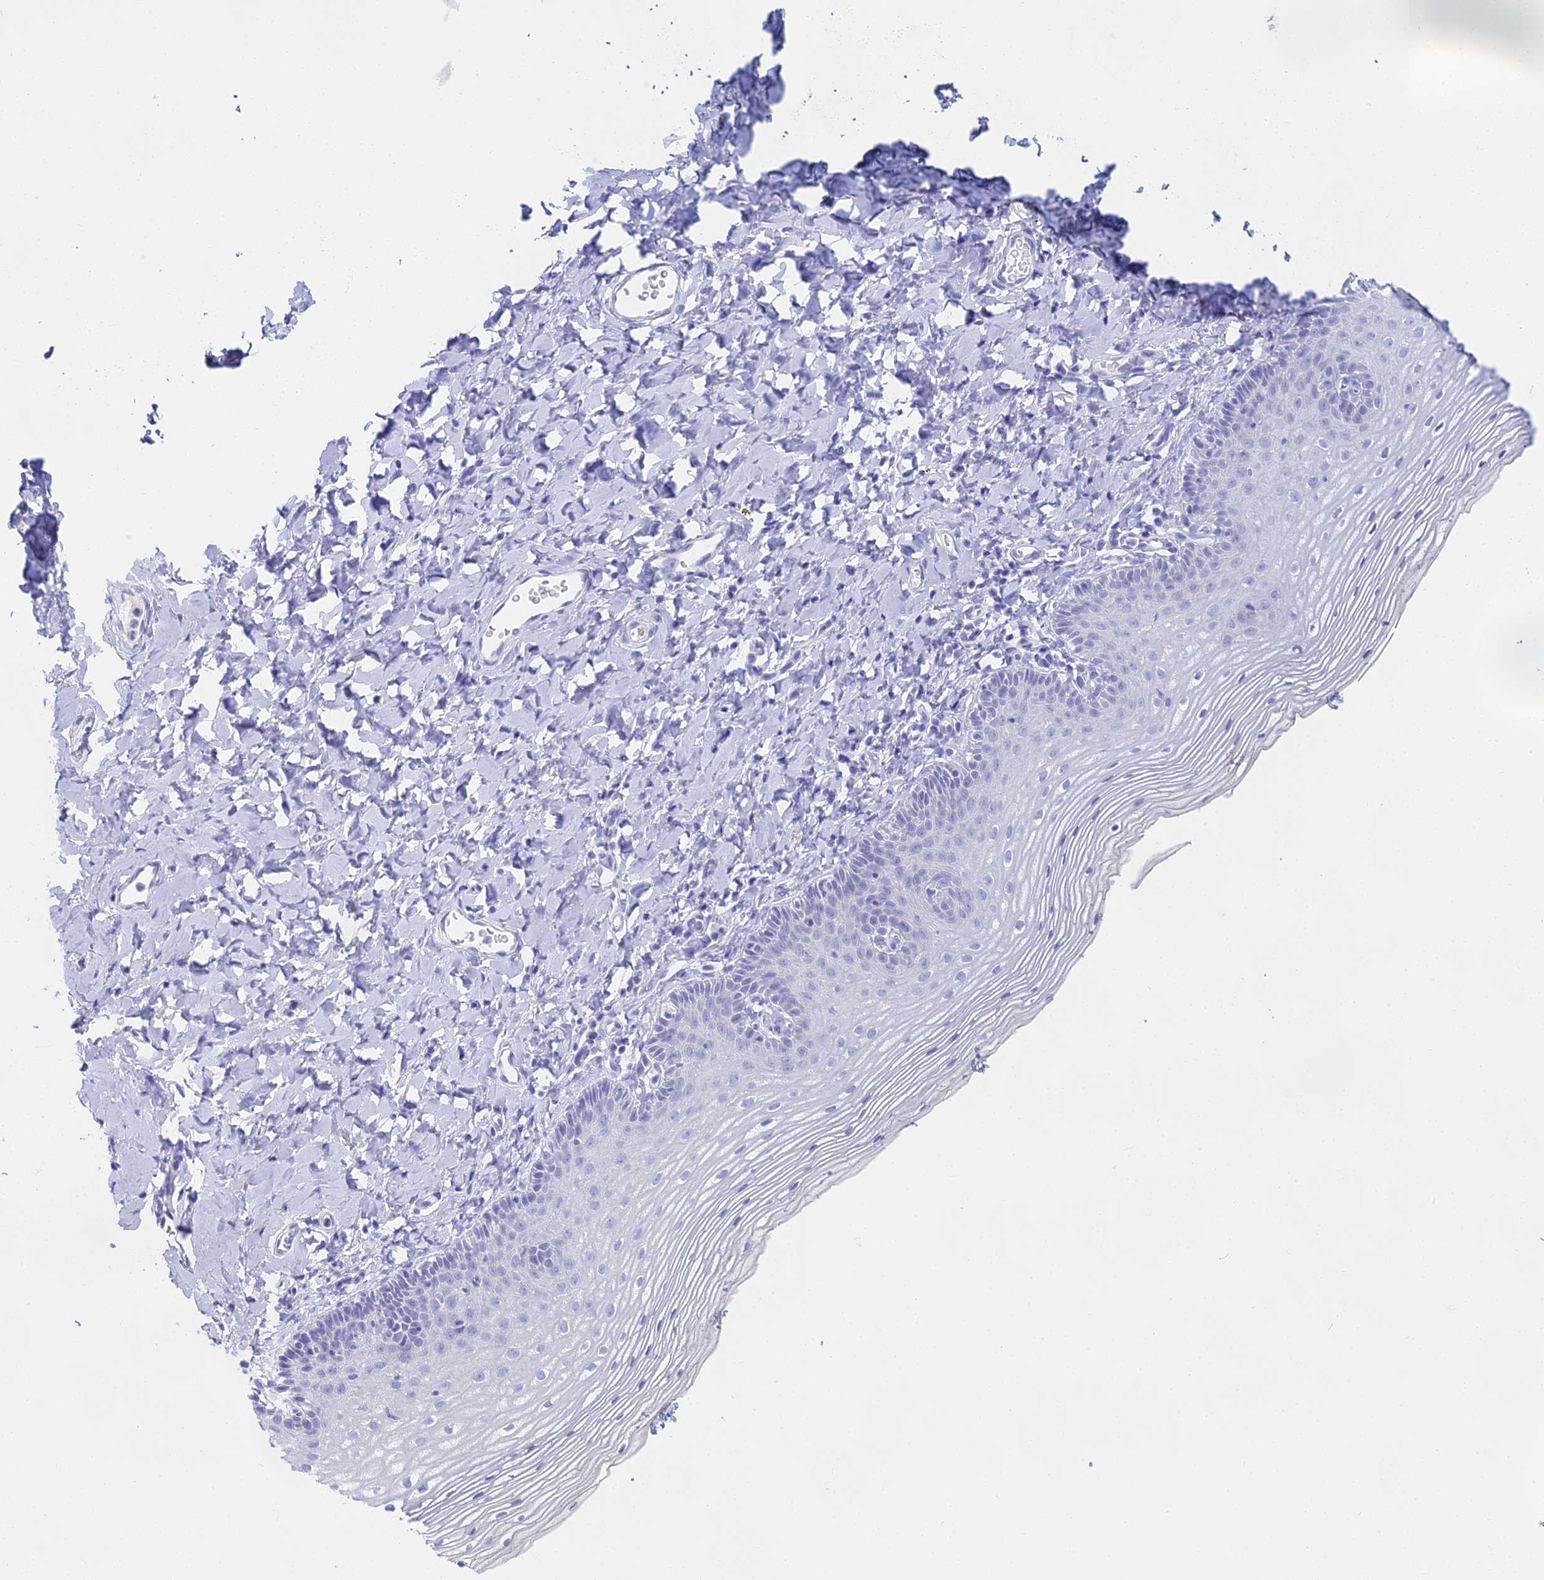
{"staining": {"intensity": "negative", "quantity": "none", "location": "none"}, "tissue": "vagina", "cell_type": "Squamous epithelial cells", "image_type": "normal", "snomed": [{"axis": "morphology", "description": "Normal tissue, NOS"}, {"axis": "topography", "description": "Vagina"}], "caption": "This is an IHC histopathology image of normal vagina. There is no staining in squamous epithelial cells.", "gene": "UNC80", "patient": {"sex": "female", "age": 60}}